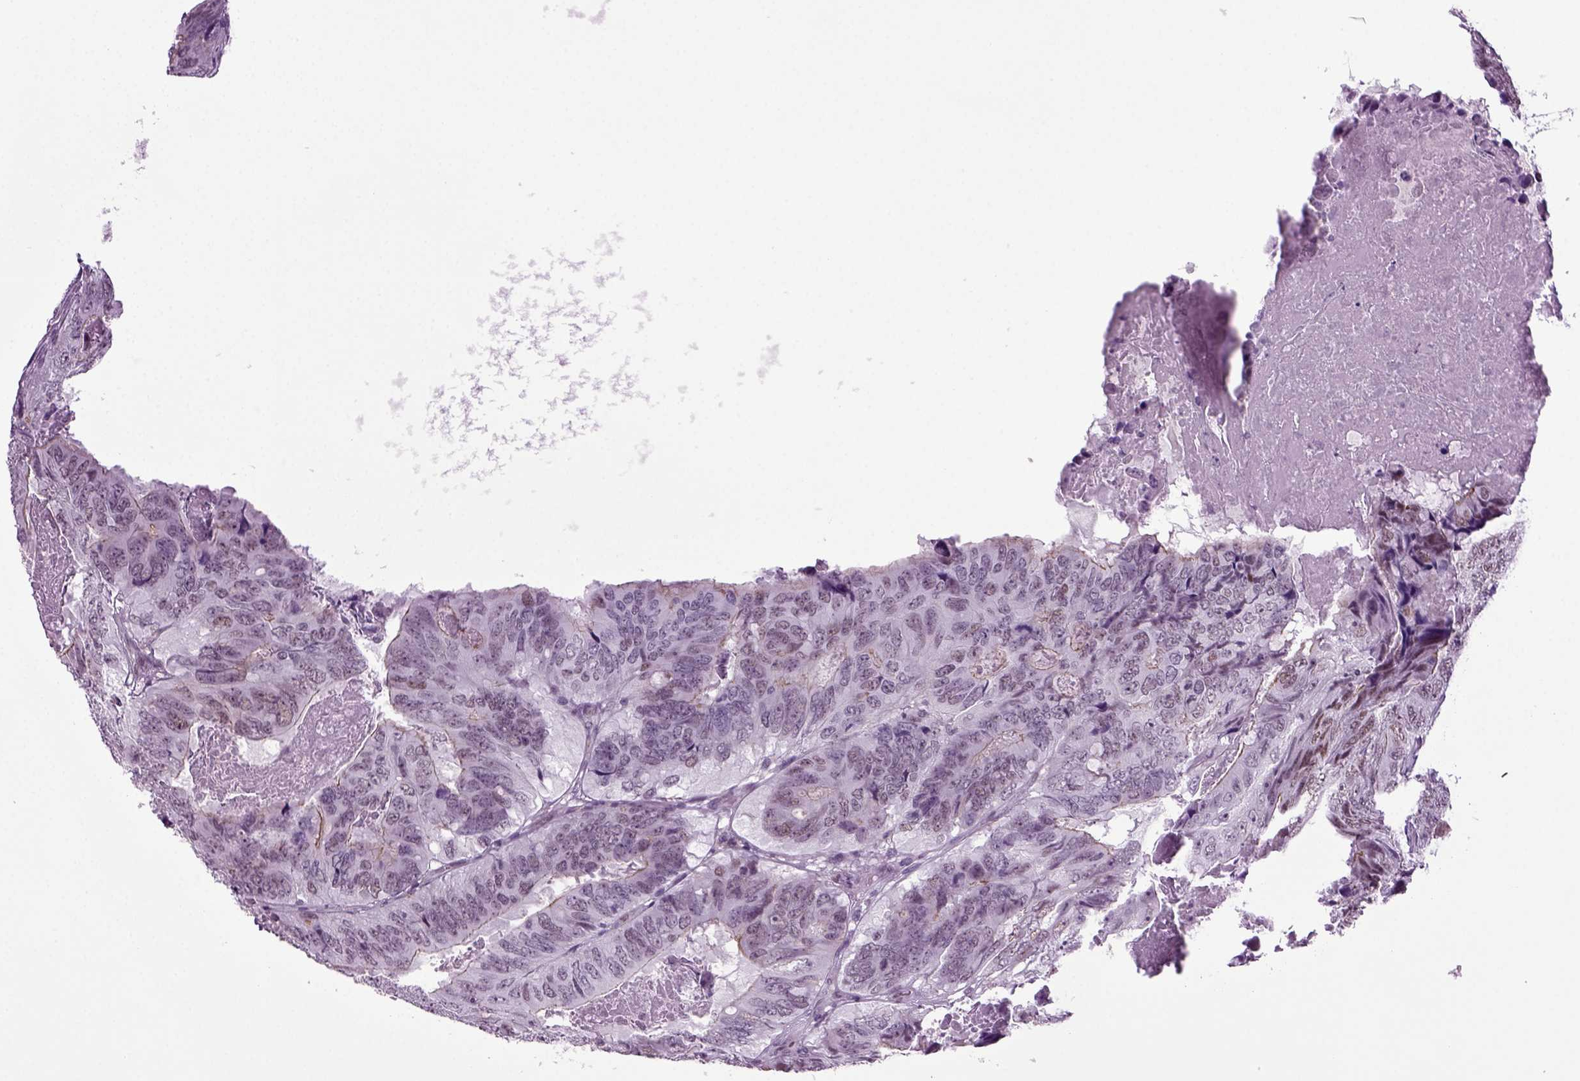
{"staining": {"intensity": "strong", "quantity": "<25%", "location": "nuclear"}, "tissue": "colorectal cancer", "cell_type": "Tumor cells", "image_type": "cancer", "snomed": [{"axis": "morphology", "description": "Adenocarcinoma, NOS"}, {"axis": "topography", "description": "Colon"}], "caption": "This image reveals immunohistochemistry staining of human adenocarcinoma (colorectal), with medium strong nuclear positivity in about <25% of tumor cells.", "gene": "RFX3", "patient": {"sex": "male", "age": 79}}